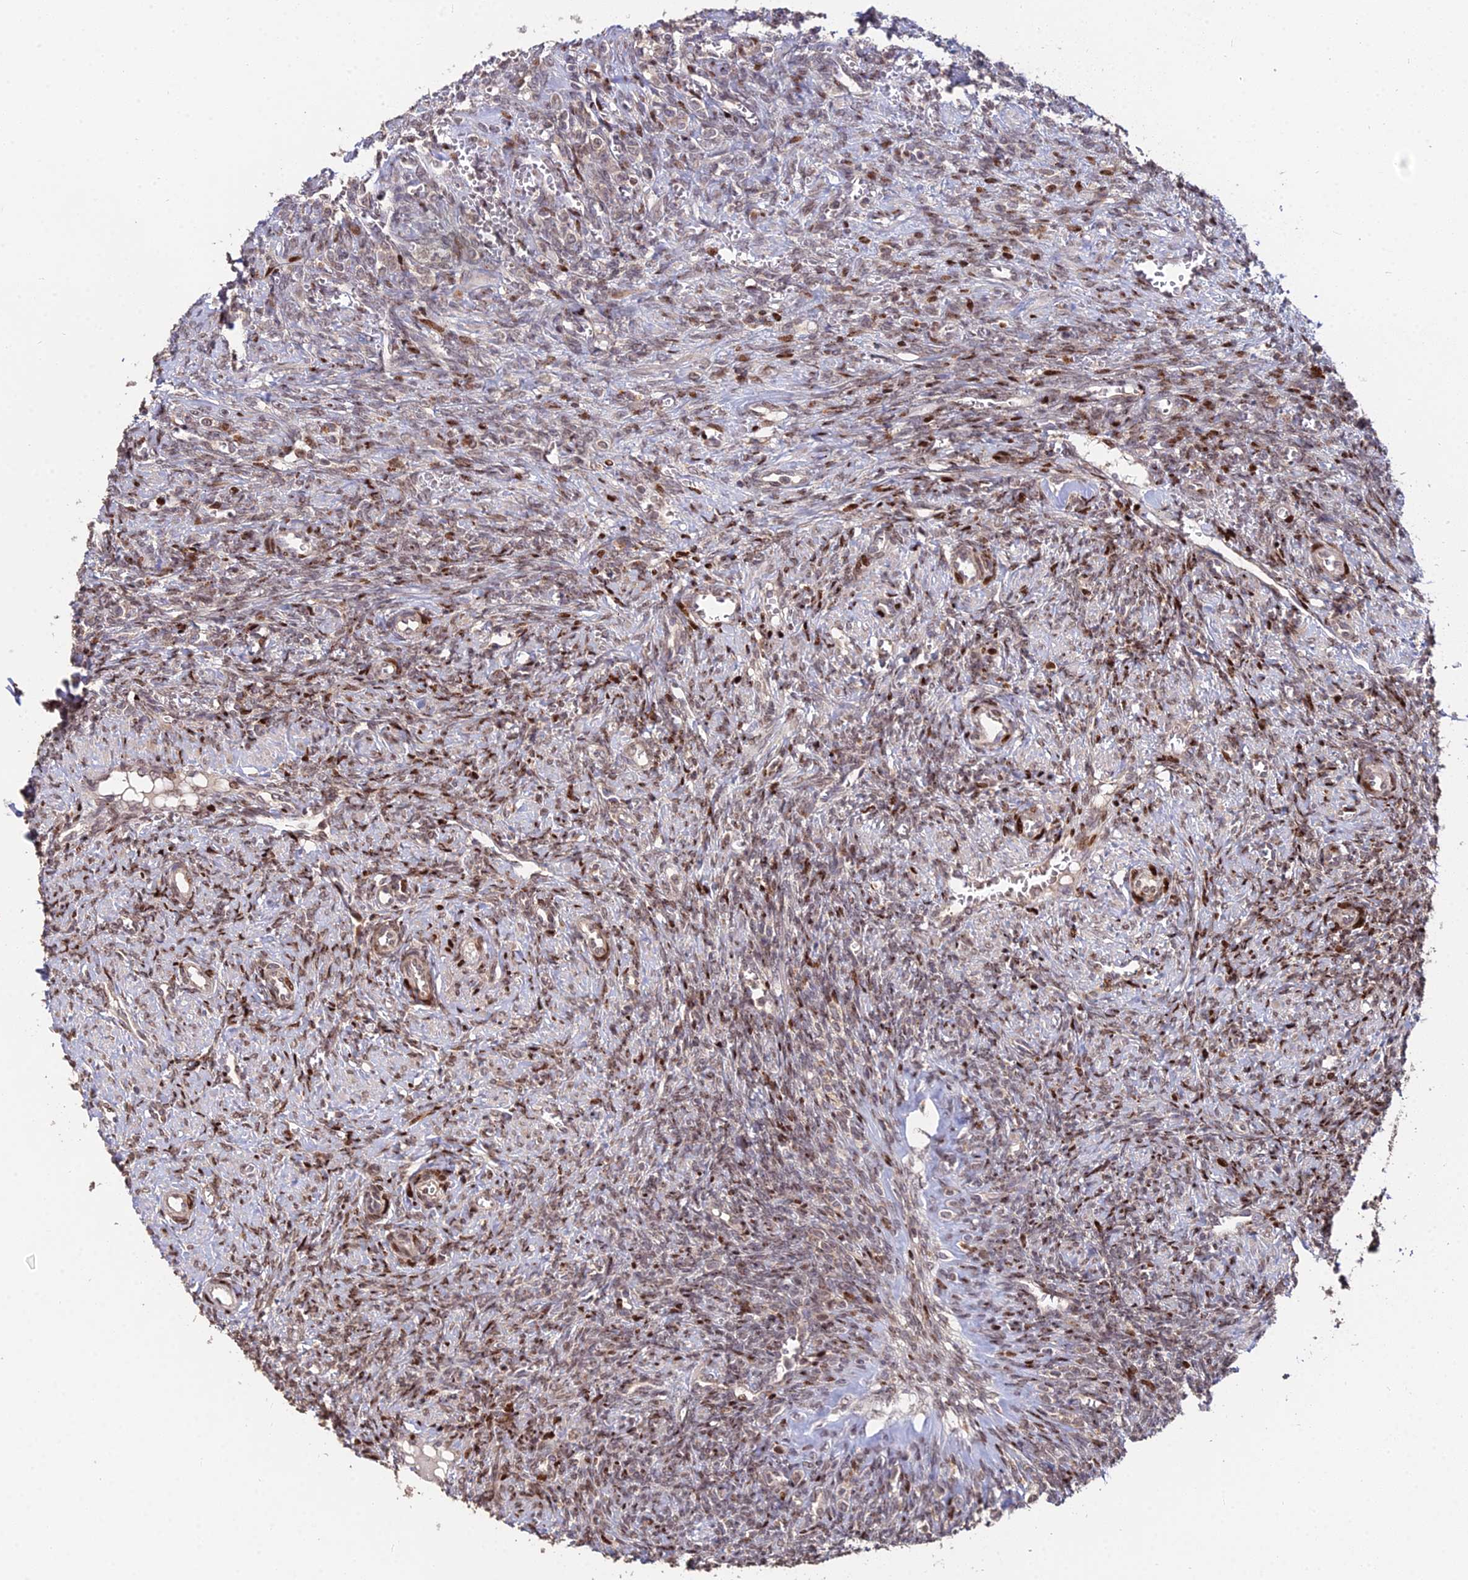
{"staining": {"intensity": "strong", "quantity": ">75%", "location": "cytoplasmic/membranous,nuclear"}, "tissue": "ovary", "cell_type": "Follicle cells", "image_type": "normal", "snomed": [{"axis": "morphology", "description": "Normal tissue, NOS"}, {"axis": "topography", "description": "Ovary"}], "caption": "Immunohistochemistry of benign human ovary displays high levels of strong cytoplasmic/membranous,nuclear expression in approximately >75% of follicle cells.", "gene": "RBMS2", "patient": {"sex": "female", "age": 41}}